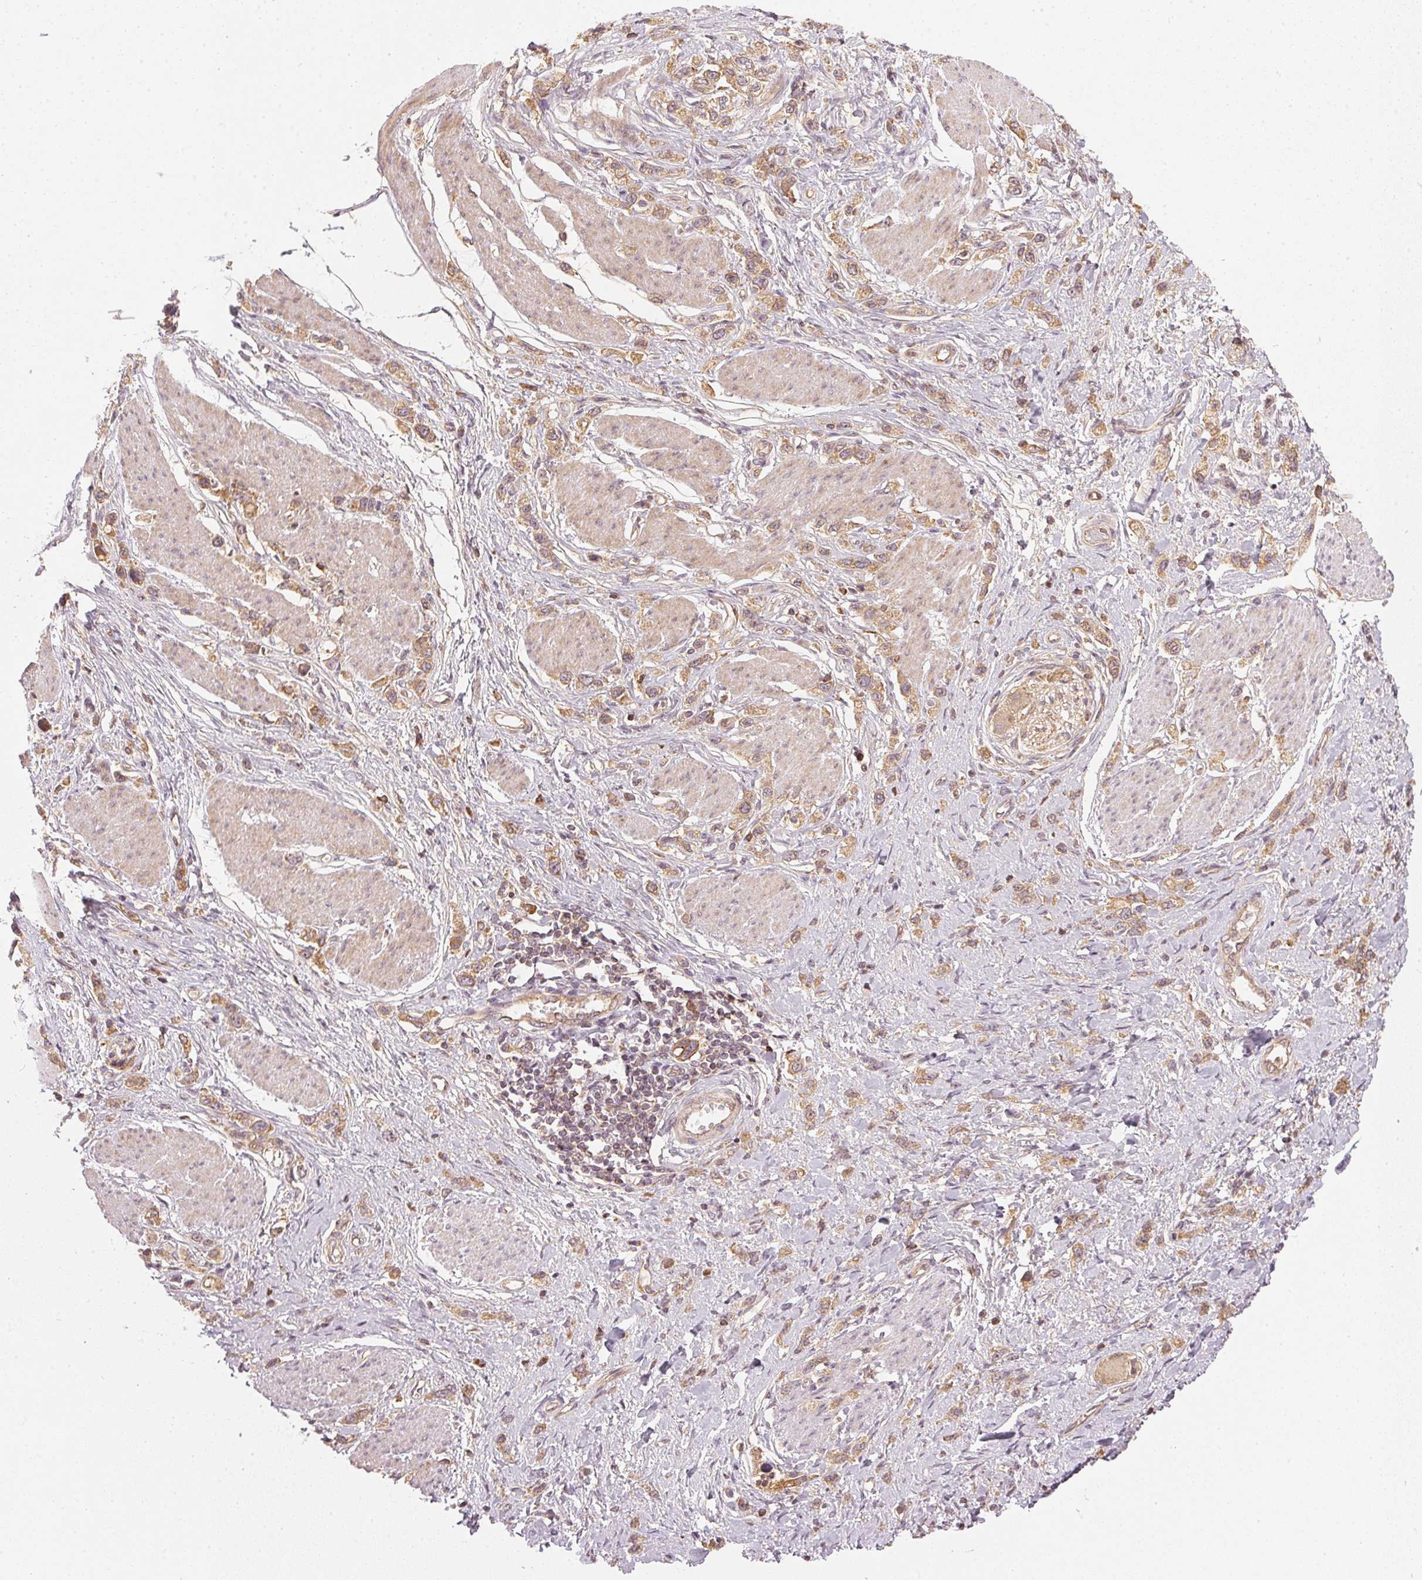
{"staining": {"intensity": "weak", "quantity": ">75%", "location": "cytoplasmic/membranous"}, "tissue": "stomach cancer", "cell_type": "Tumor cells", "image_type": "cancer", "snomed": [{"axis": "morphology", "description": "Adenocarcinoma, NOS"}, {"axis": "topography", "description": "Stomach"}], "caption": "Stomach cancer (adenocarcinoma) was stained to show a protein in brown. There is low levels of weak cytoplasmic/membranous expression in approximately >75% of tumor cells.", "gene": "NADK2", "patient": {"sex": "female", "age": 65}}